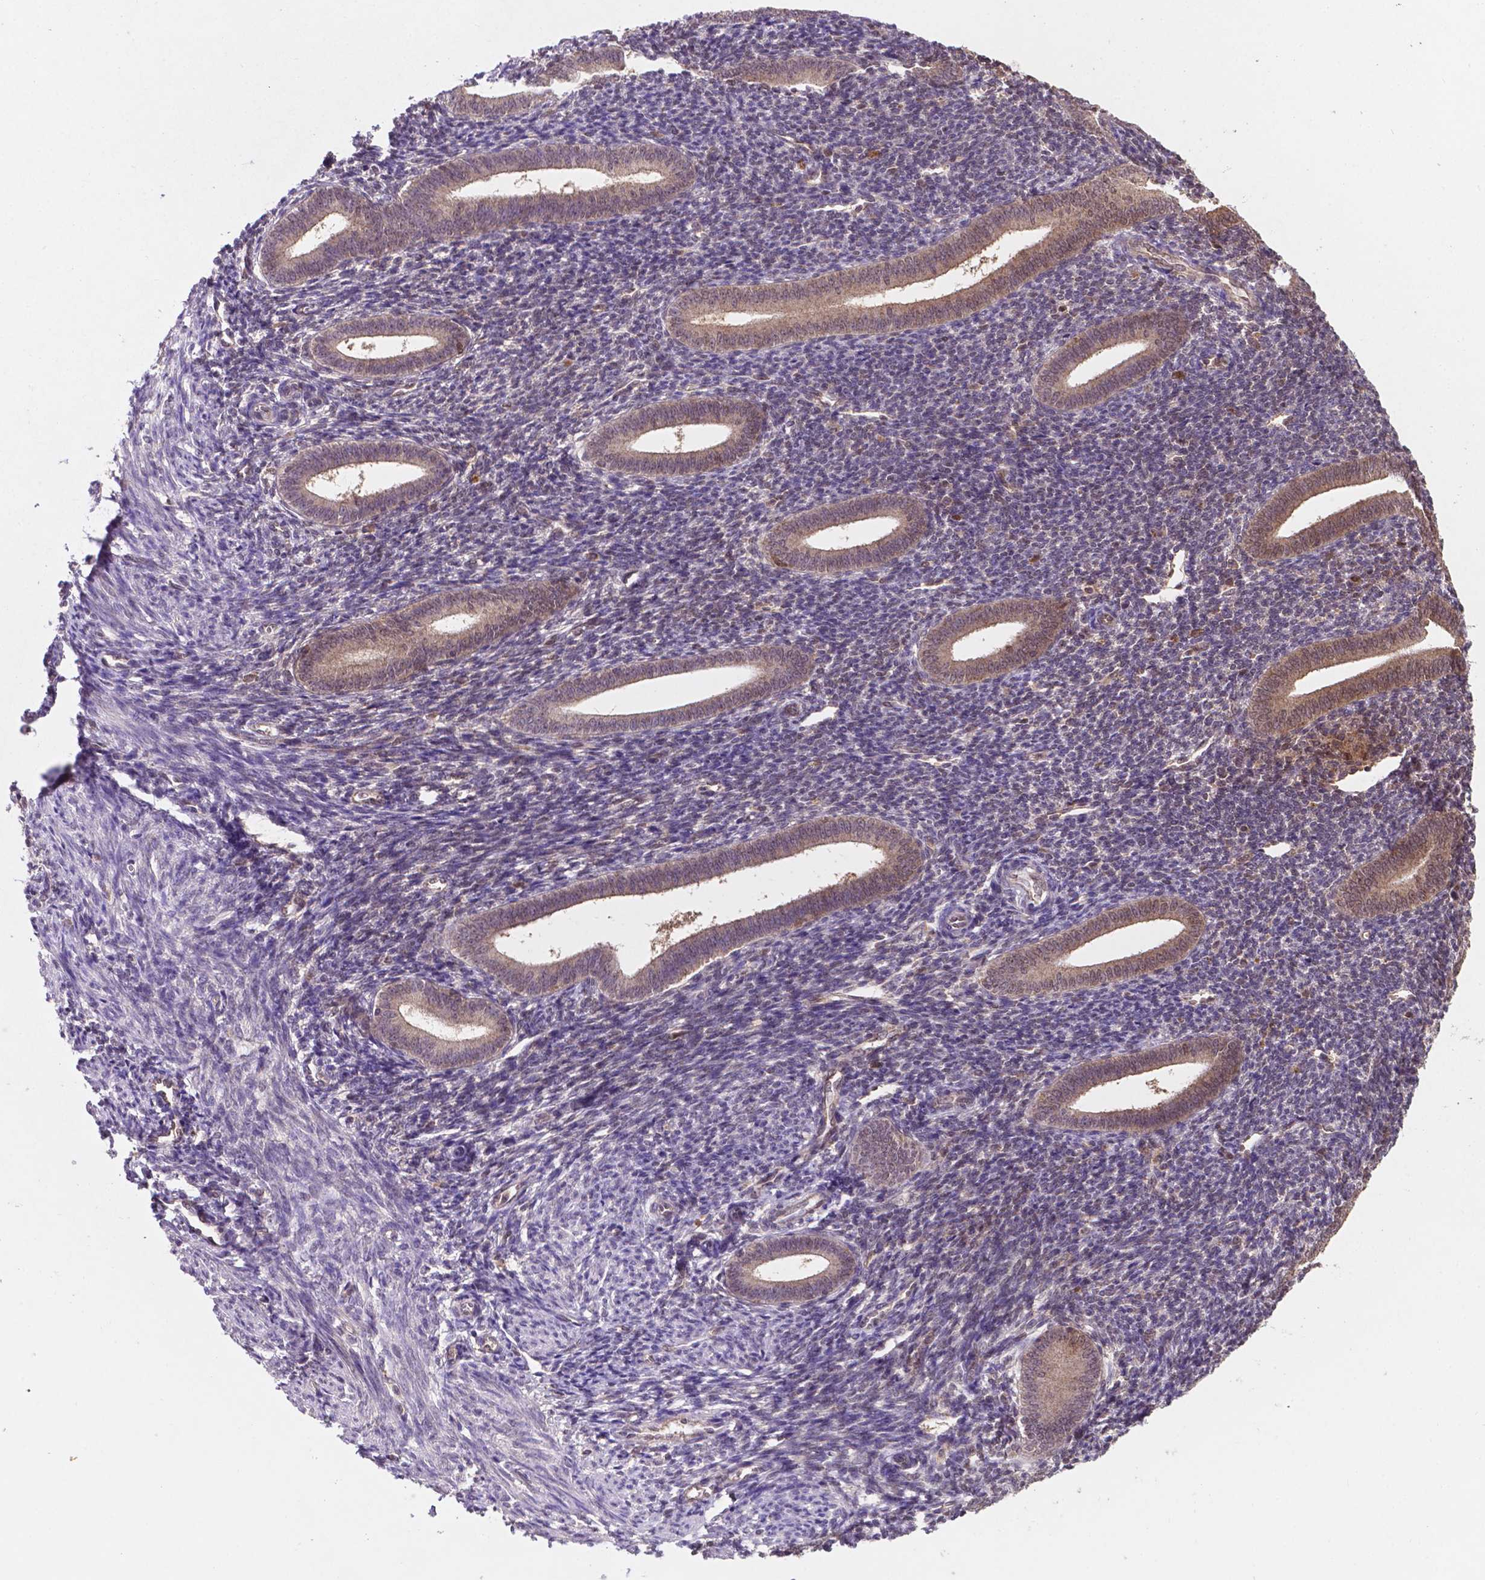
{"staining": {"intensity": "moderate", "quantity": "<25%", "location": "cytoplasmic/membranous,nuclear"}, "tissue": "endometrium", "cell_type": "Cells in endometrial stroma", "image_type": "normal", "snomed": [{"axis": "morphology", "description": "Normal tissue, NOS"}, {"axis": "topography", "description": "Endometrium"}], "caption": "Protein staining demonstrates moderate cytoplasmic/membranous,nuclear positivity in about <25% of cells in endometrial stroma in normal endometrium. (brown staining indicates protein expression, while blue staining denotes nuclei).", "gene": "UBE2L6", "patient": {"sex": "female", "age": 25}}